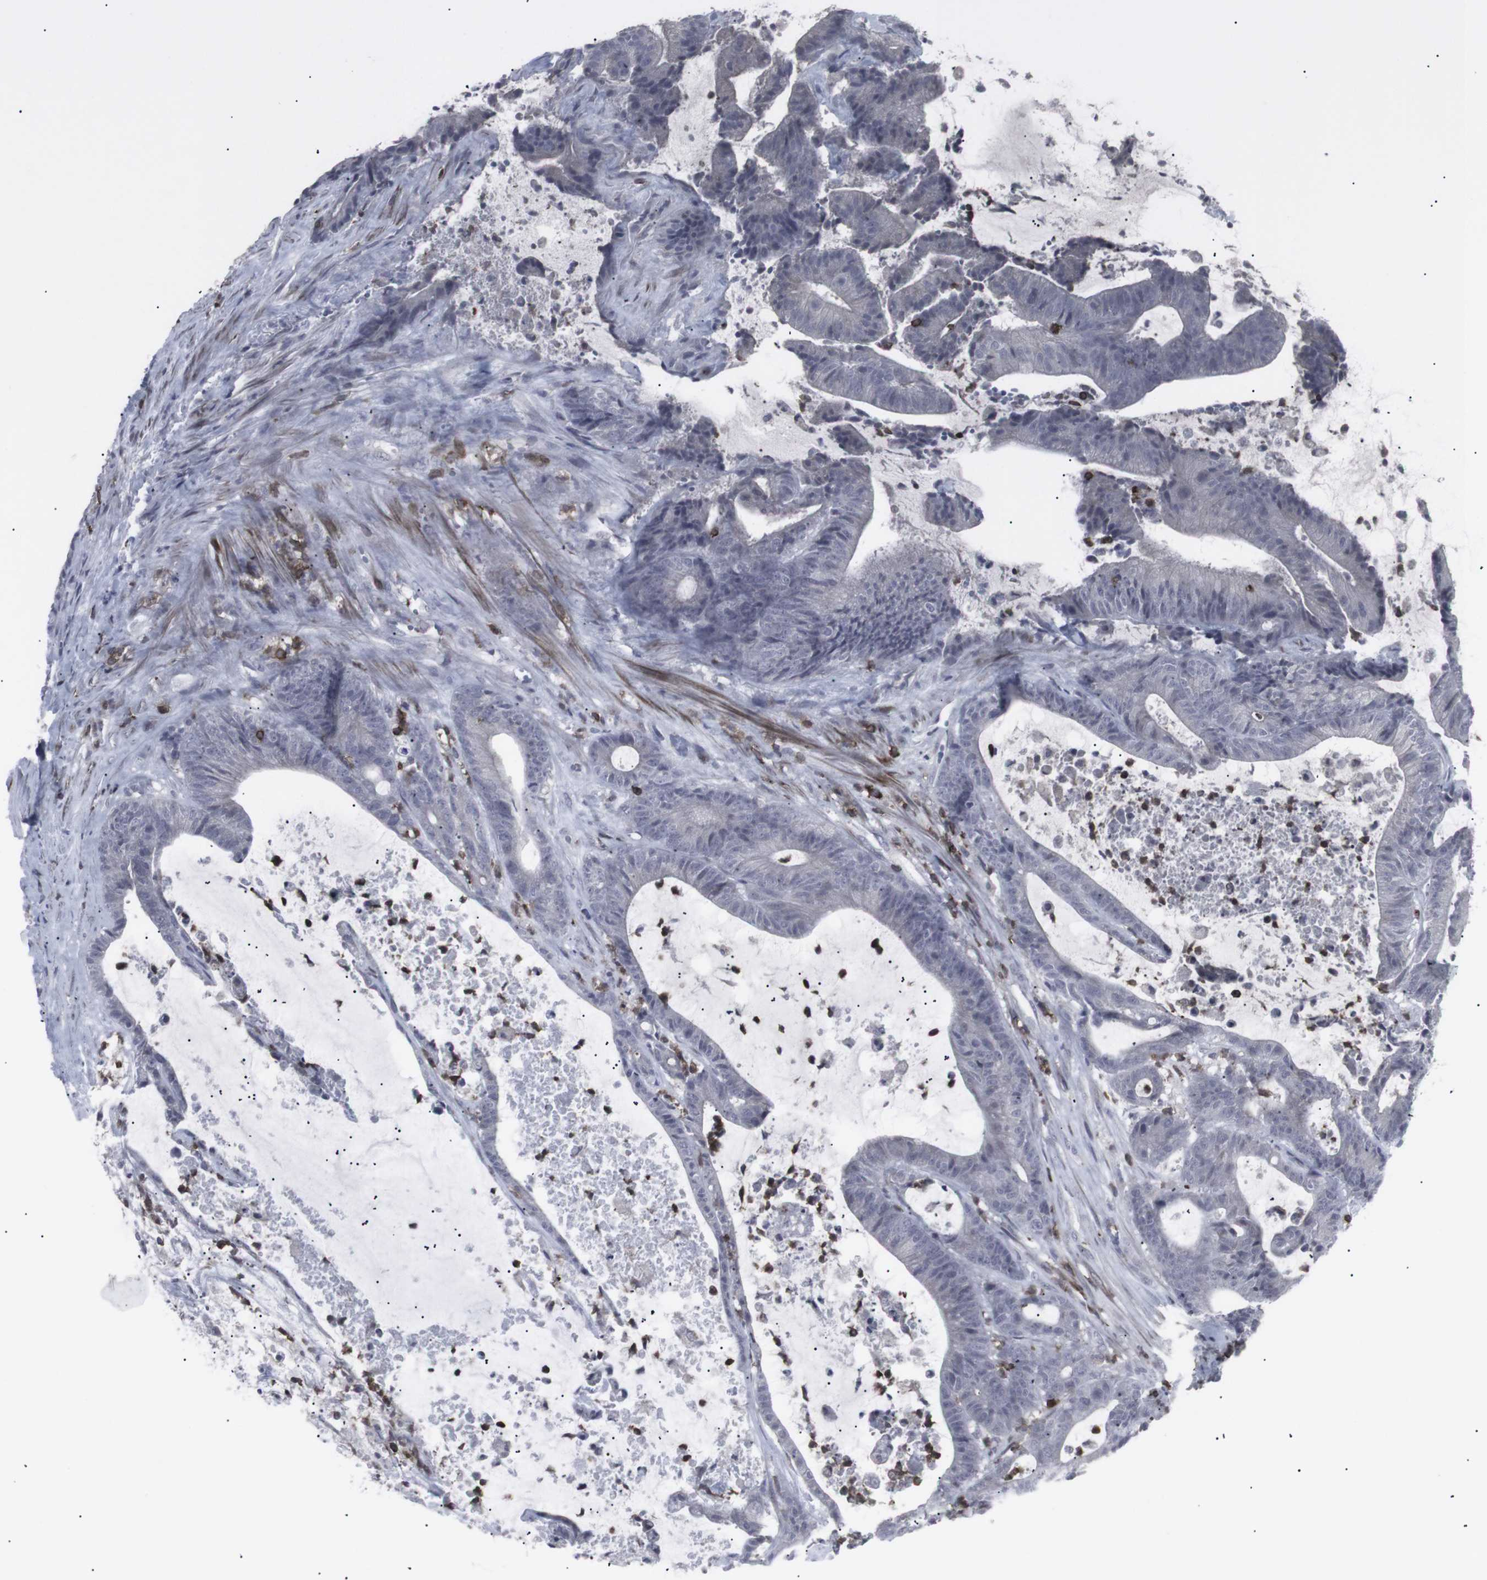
{"staining": {"intensity": "negative", "quantity": "none", "location": "none"}, "tissue": "colorectal cancer", "cell_type": "Tumor cells", "image_type": "cancer", "snomed": [{"axis": "morphology", "description": "Adenocarcinoma, NOS"}, {"axis": "topography", "description": "Colon"}], "caption": "Immunohistochemistry histopathology image of human colorectal cancer (adenocarcinoma) stained for a protein (brown), which exhibits no expression in tumor cells.", "gene": "APOBEC2", "patient": {"sex": "female", "age": 84}}